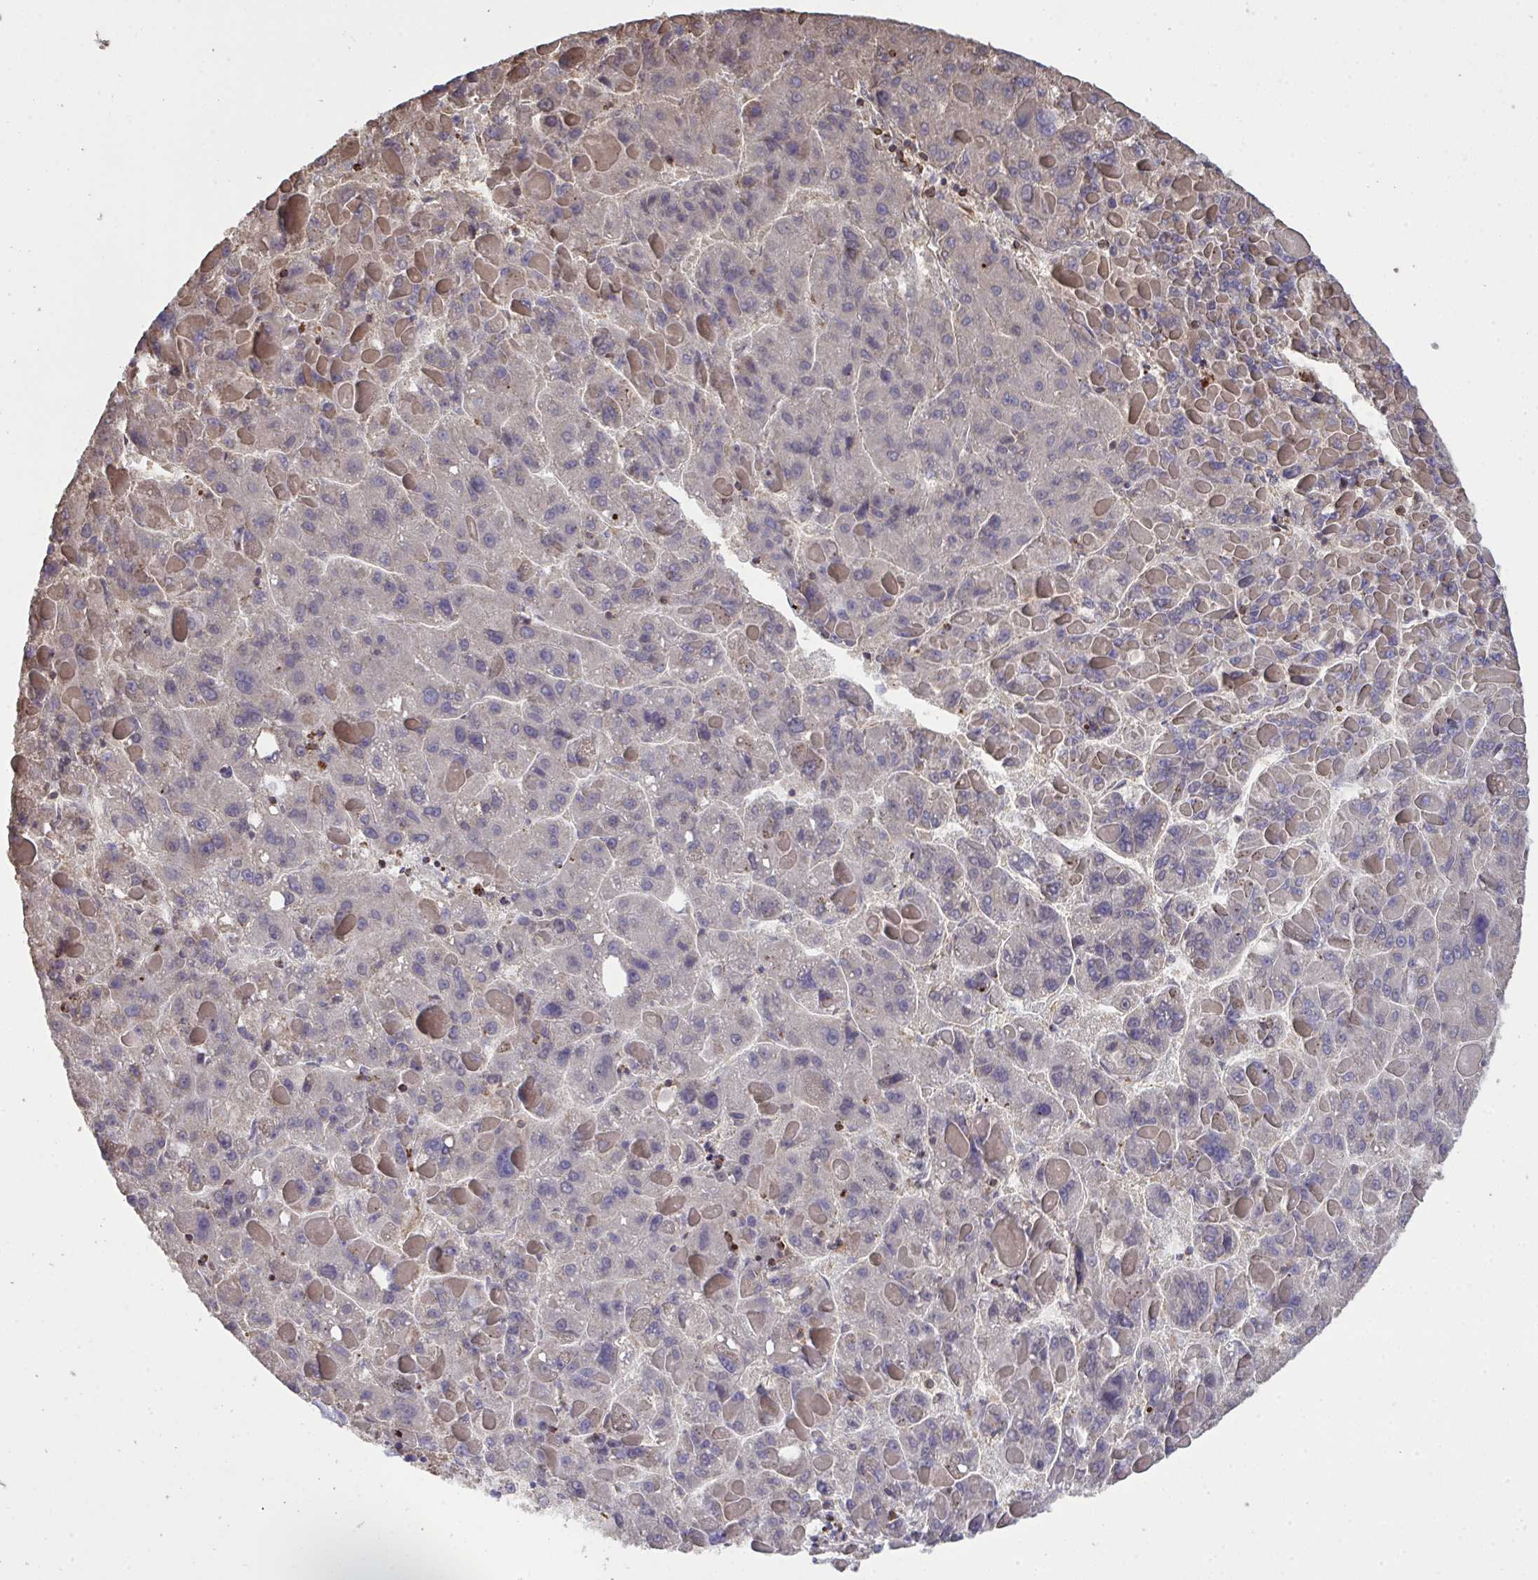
{"staining": {"intensity": "negative", "quantity": "none", "location": "none"}, "tissue": "liver cancer", "cell_type": "Tumor cells", "image_type": "cancer", "snomed": [{"axis": "morphology", "description": "Carcinoma, Hepatocellular, NOS"}, {"axis": "topography", "description": "Liver"}], "caption": "Tumor cells show no significant protein expression in hepatocellular carcinoma (liver).", "gene": "PPM1H", "patient": {"sex": "female", "age": 82}}